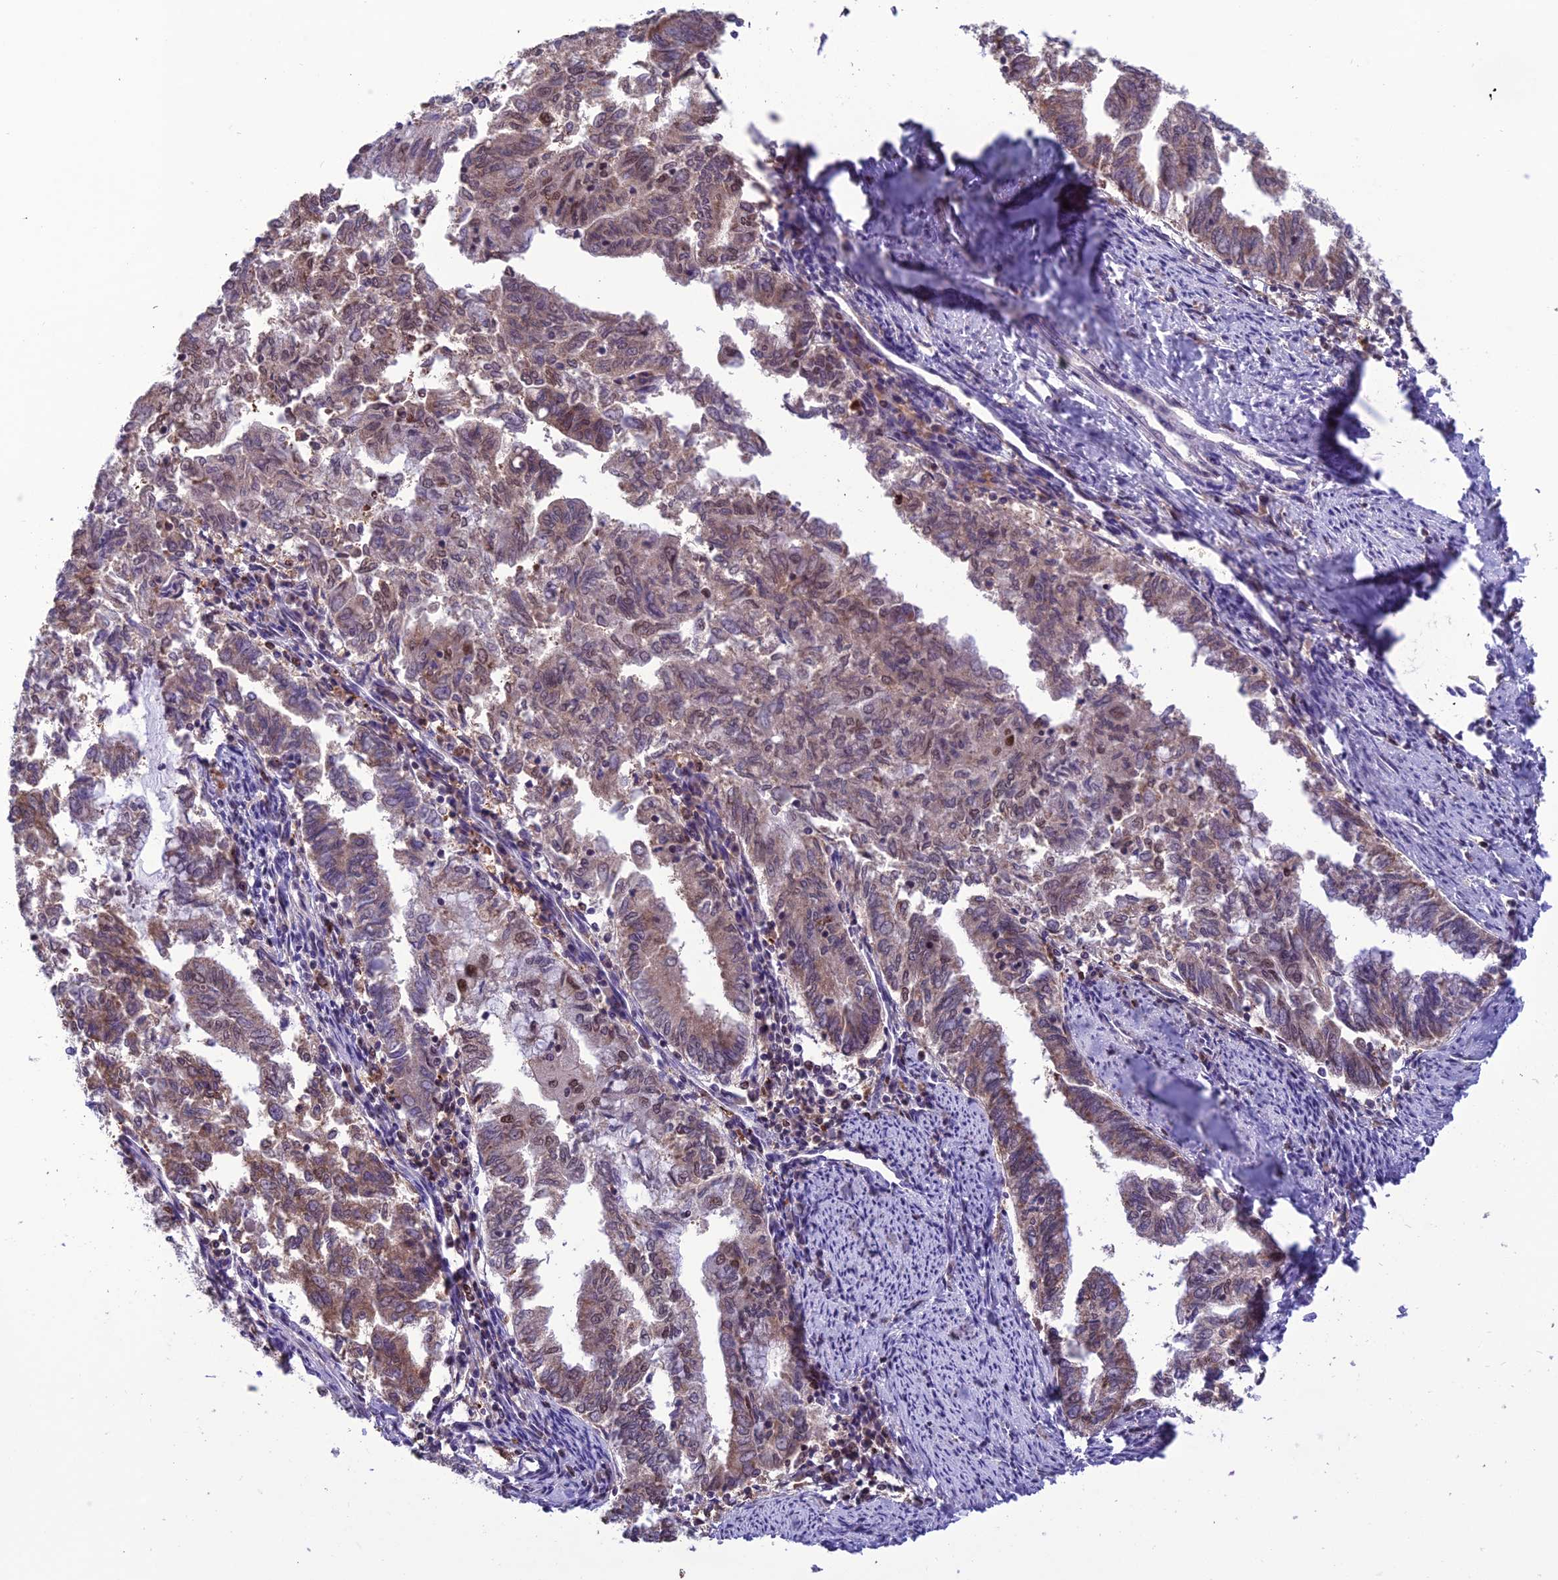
{"staining": {"intensity": "moderate", "quantity": ">75%", "location": "cytoplasmic/membranous,nuclear"}, "tissue": "endometrial cancer", "cell_type": "Tumor cells", "image_type": "cancer", "snomed": [{"axis": "morphology", "description": "Adenocarcinoma, NOS"}, {"axis": "topography", "description": "Endometrium"}], "caption": "This image demonstrates immunohistochemistry staining of human adenocarcinoma (endometrial), with medium moderate cytoplasmic/membranous and nuclear expression in about >75% of tumor cells.", "gene": "MIS12", "patient": {"sex": "female", "age": 79}}